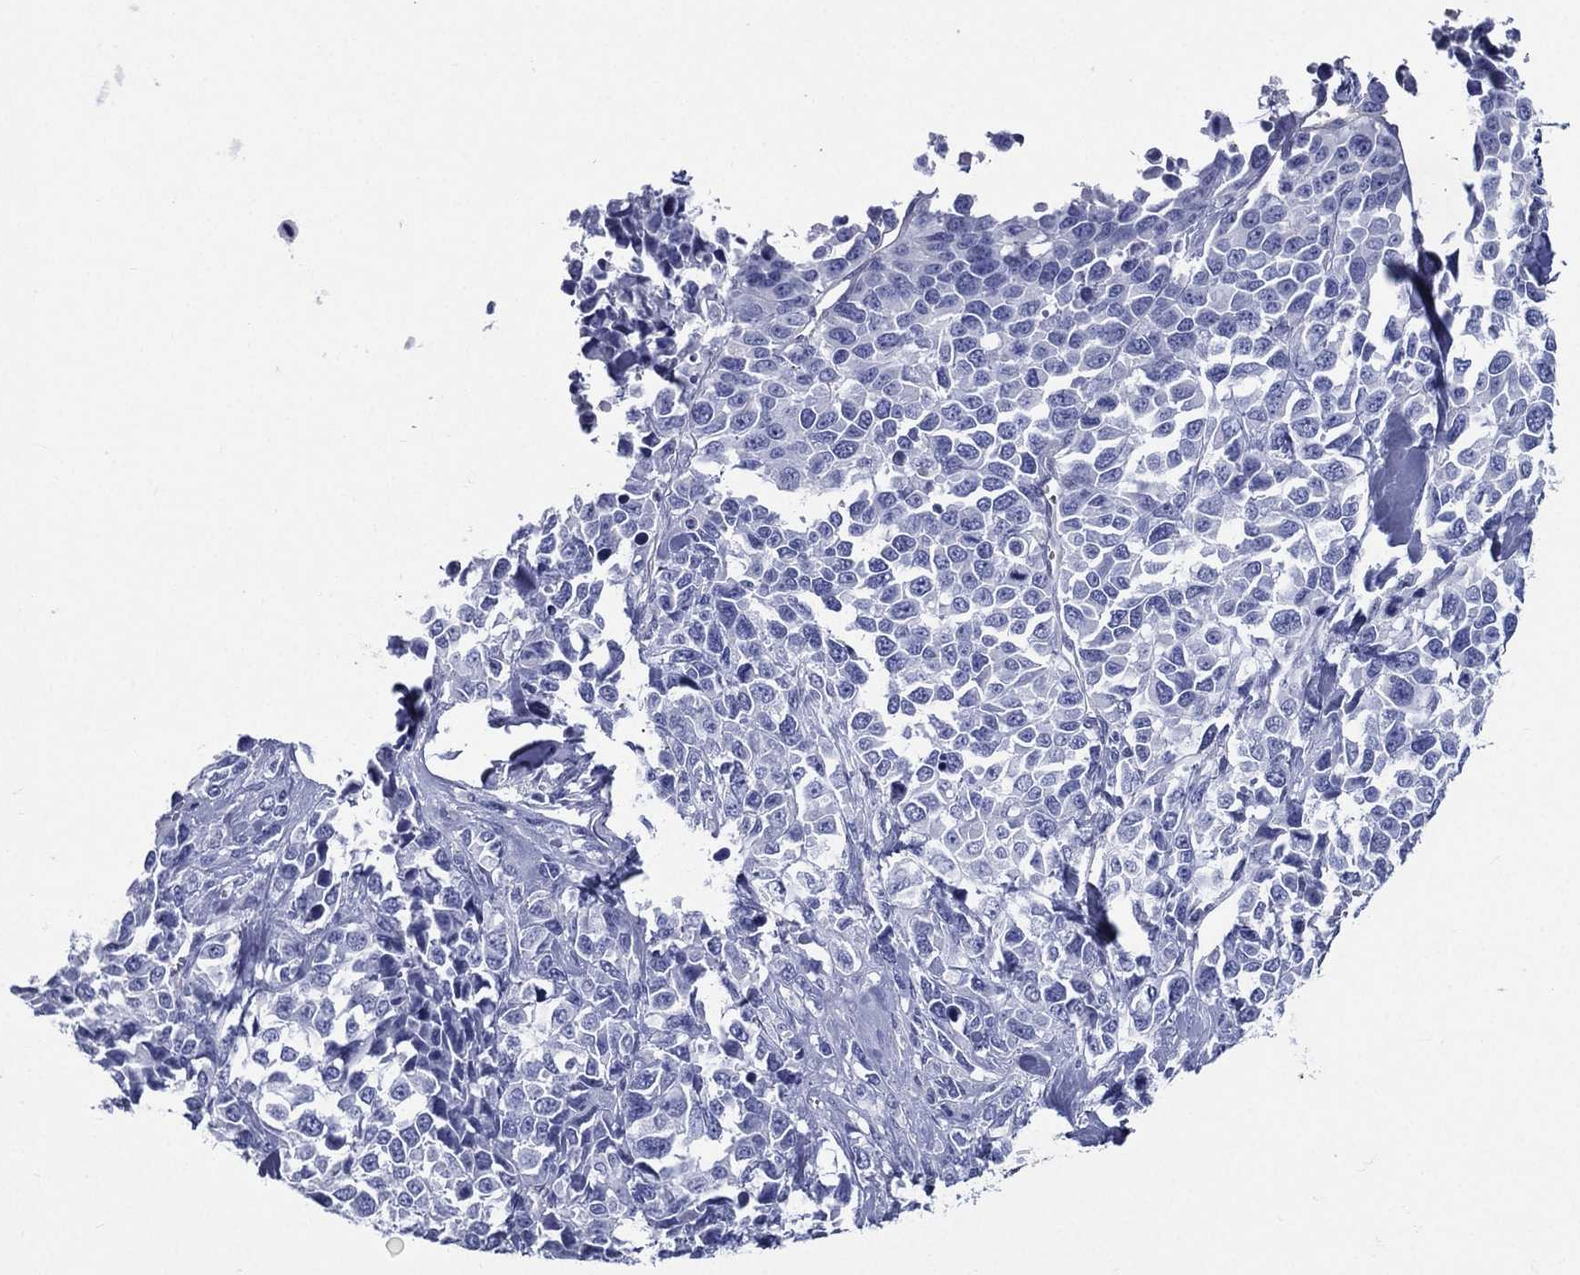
{"staining": {"intensity": "negative", "quantity": "none", "location": "none"}, "tissue": "melanoma", "cell_type": "Tumor cells", "image_type": "cancer", "snomed": [{"axis": "morphology", "description": "Malignant melanoma, Metastatic site"}, {"axis": "topography", "description": "Skin"}], "caption": "Immunohistochemistry (IHC) of melanoma displays no expression in tumor cells.", "gene": "DPYS", "patient": {"sex": "male", "age": 84}}